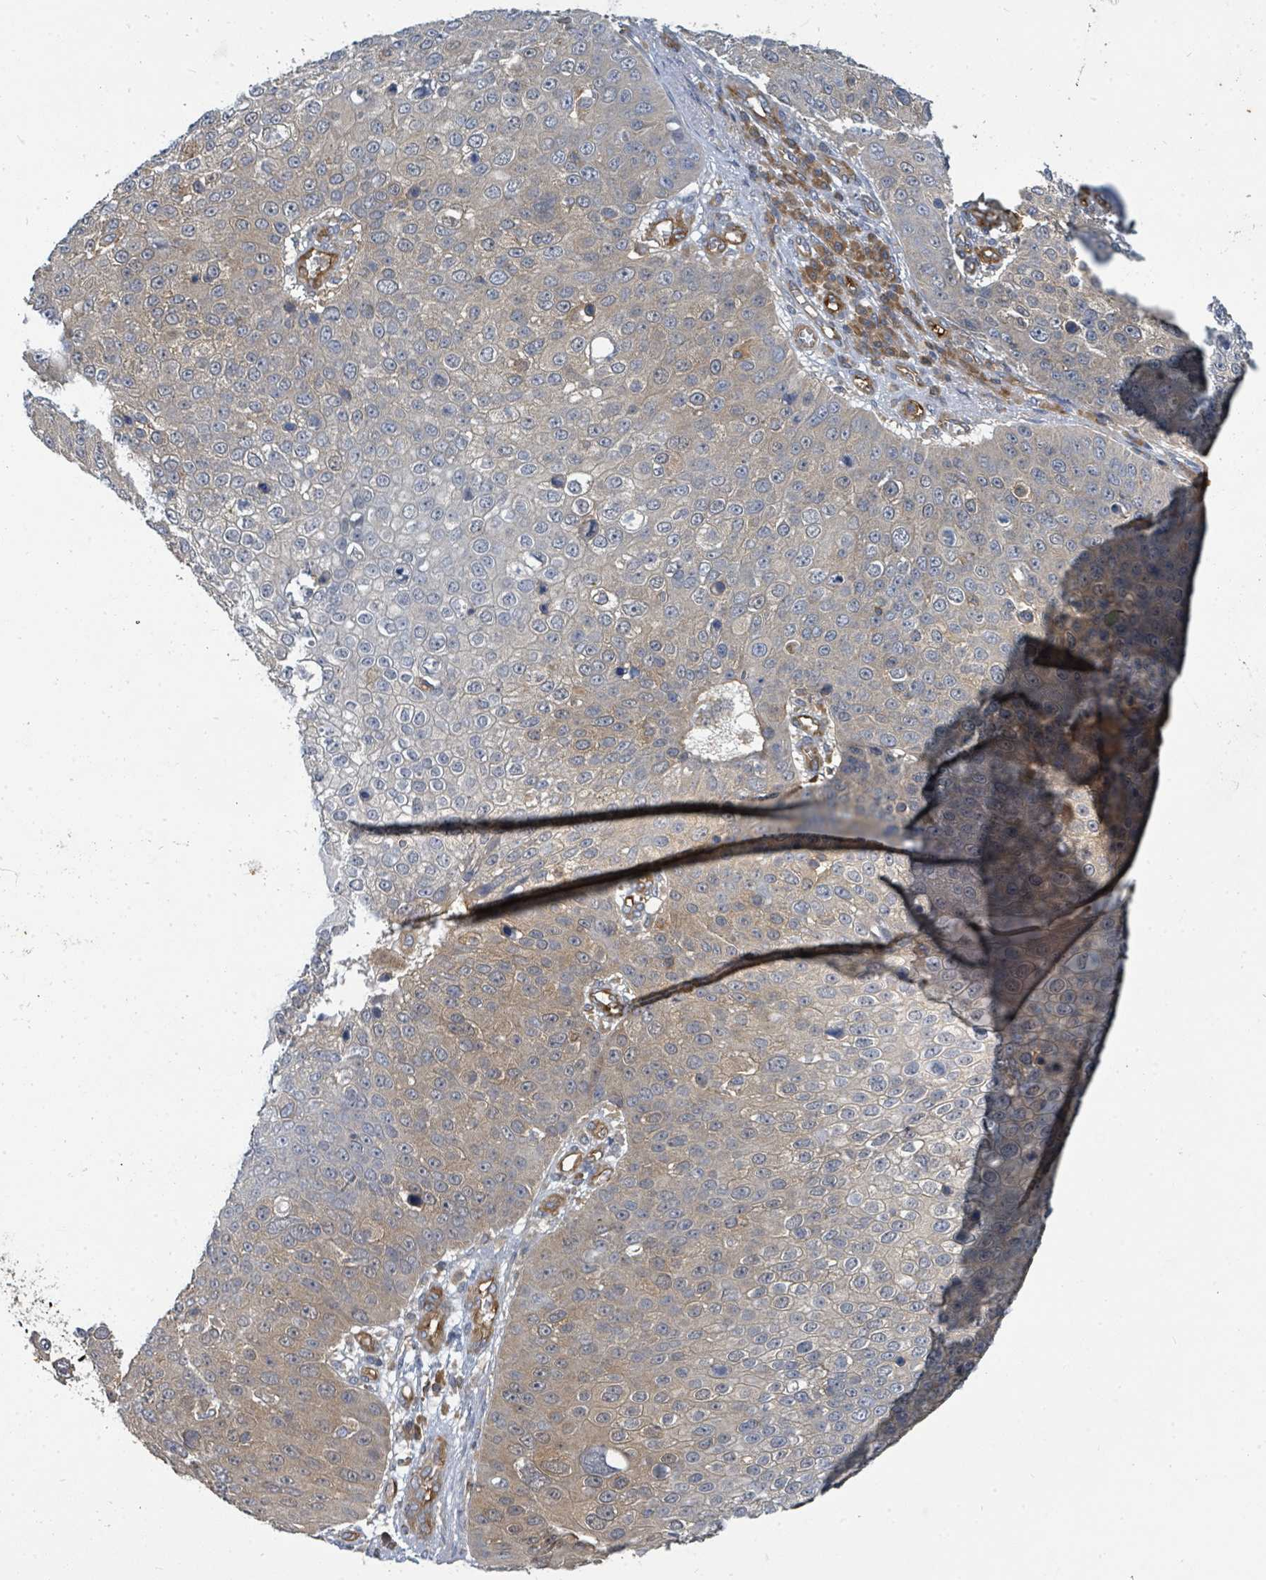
{"staining": {"intensity": "weak", "quantity": "25%-75%", "location": "cytoplasmic/membranous"}, "tissue": "skin cancer", "cell_type": "Tumor cells", "image_type": "cancer", "snomed": [{"axis": "morphology", "description": "Squamous cell carcinoma, NOS"}, {"axis": "topography", "description": "Skin"}], "caption": "Immunohistochemical staining of skin cancer (squamous cell carcinoma) shows low levels of weak cytoplasmic/membranous protein expression in approximately 25%-75% of tumor cells. The protein is shown in brown color, while the nuclei are stained blue.", "gene": "BOLA2B", "patient": {"sex": "male", "age": 71}}